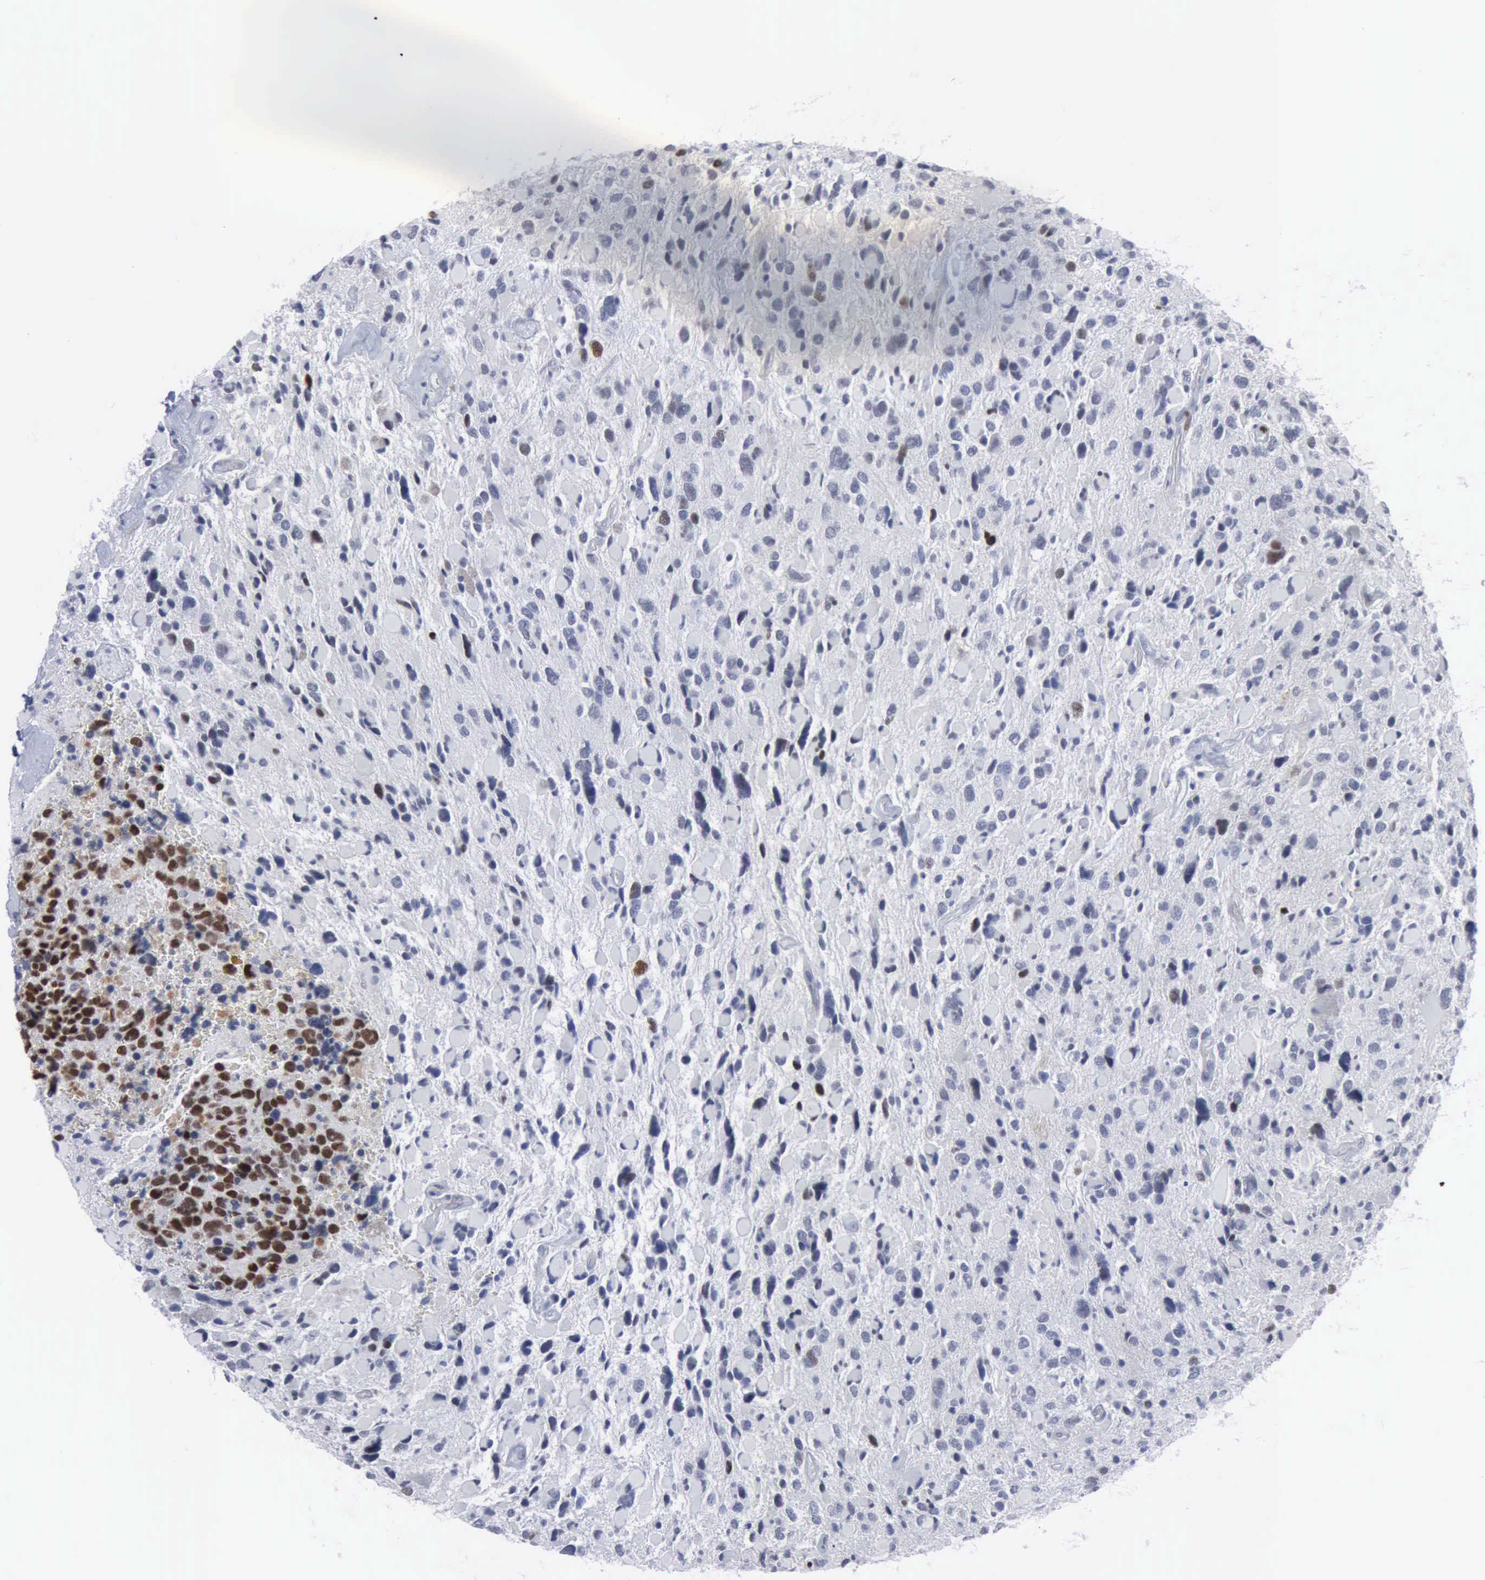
{"staining": {"intensity": "negative", "quantity": "none", "location": "none"}, "tissue": "glioma", "cell_type": "Tumor cells", "image_type": "cancer", "snomed": [{"axis": "morphology", "description": "Glioma, malignant, High grade"}, {"axis": "topography", "description": "Brain"}], "caption": "Immunohistochemistry (IHC) micrograph of human malignant high-grade glioma stained for a protein (brown), which demonstrates no staining in tumor cells. (DAB (3,3'-diaminobenzidine) immunohistochemistry with hematoxylin counter stain).", "gene": "MCM5", "patient": {"sex": "female", "age": 37}}